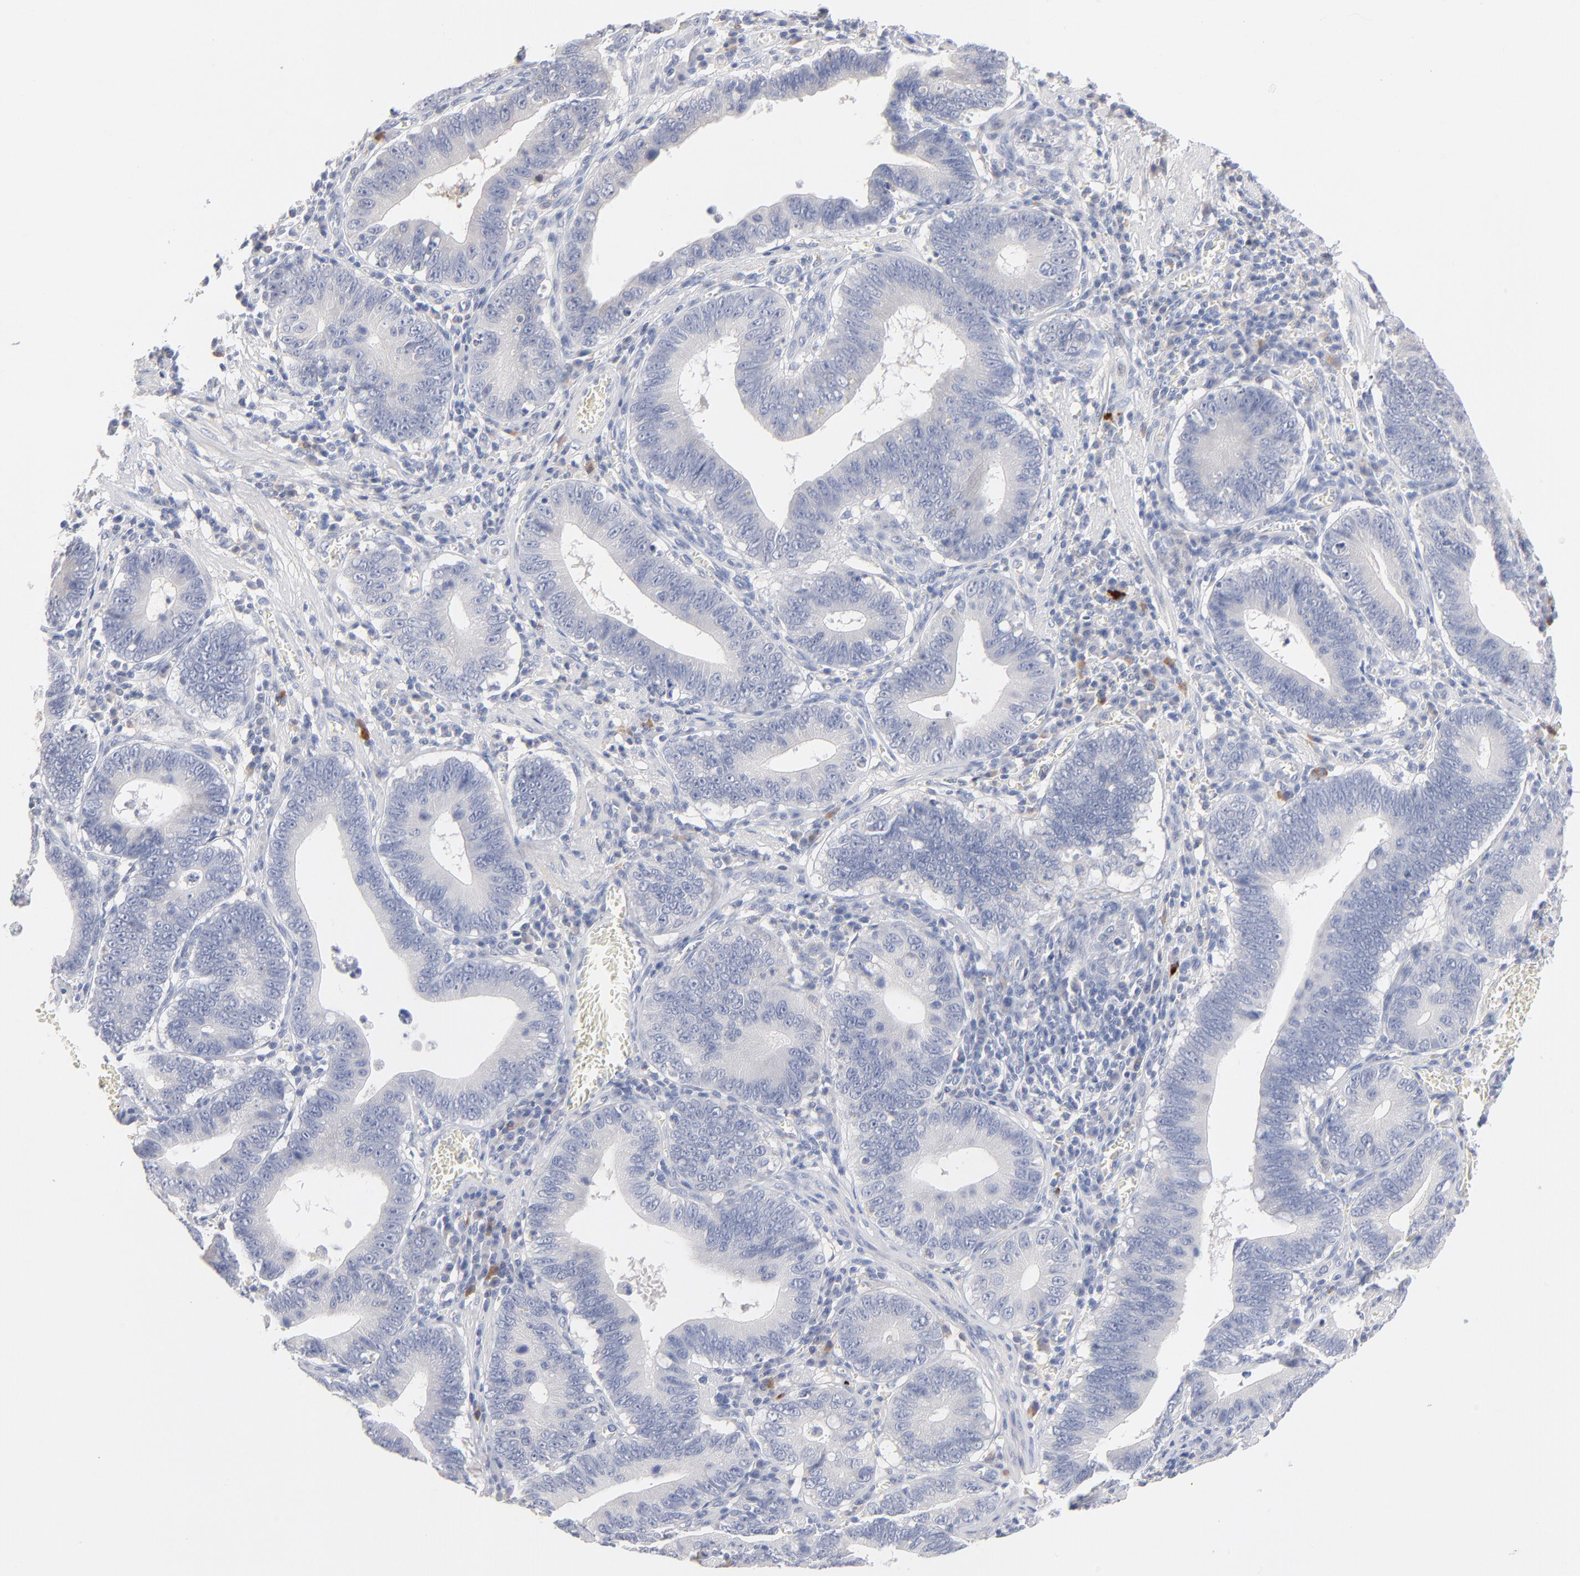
{"staining": {"intensity": "negative", "quantity": "none", "location": "none"}, "tissue": "stomach cancer", "cell_type": "Tumor cells", "image_type": "cancer", "snomed": [{"axis": "morphology", "description": "Adenocarcinoma, NOS"}, {"axis": "topography", "description": "Stomach"}, {"axis": "topography", "description": "Gastric cardia"}], "caption": "The IHC photomicrograph has no significant positivity in tumor cells of adenocarcinoma (stomach) tissue. (Immunohistochemistry, brightfield microscopy, high magnification).", "gene": "F12", "patient": {"sex": "male", "age": 59}}